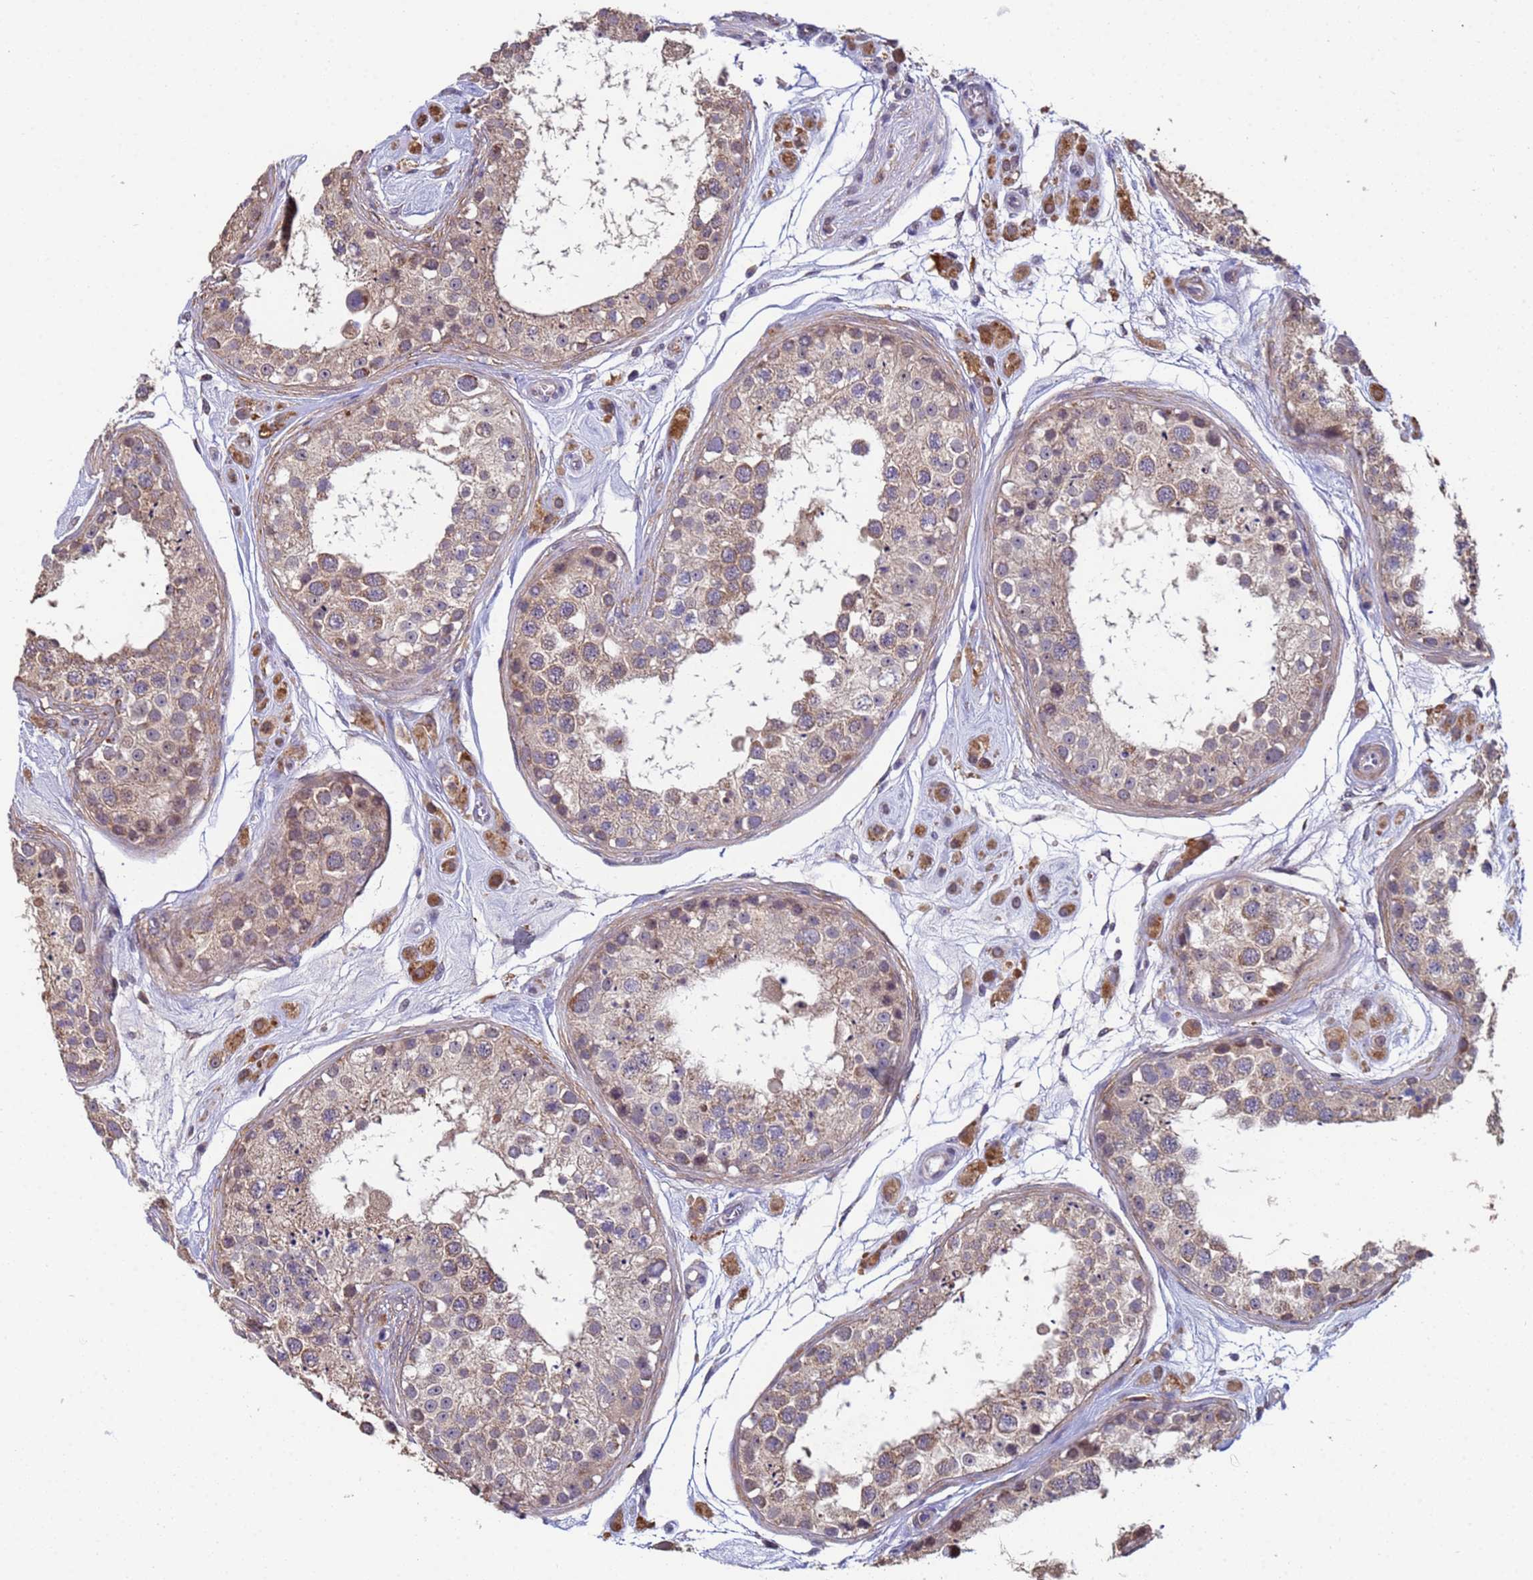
{"staining": {"intensity": "moderate", "quantity": "25%-75%", "location": "cytoplasmic/membranous"}, "tissue": "testis", "cell_type": "Cells in seminiferous ducts", "image_type": "normal", "snomed": [{"axis": "morphology", "description": "Normal tissue, NOS"}, {"axis": "topography", "description": "Testis"}], "caption": "Testis stained for a protein exhibits moderate cytoplasmic/membranous positivity in cells in seminiferous ducts. The staining was performed using DAB to visualize the protein expression in brown, while the nuclei were stained in blue with hematoxylin (Magnification: 20x).", "gene": "CLHC1", "patient": {"sex": "male", "age": 25}}